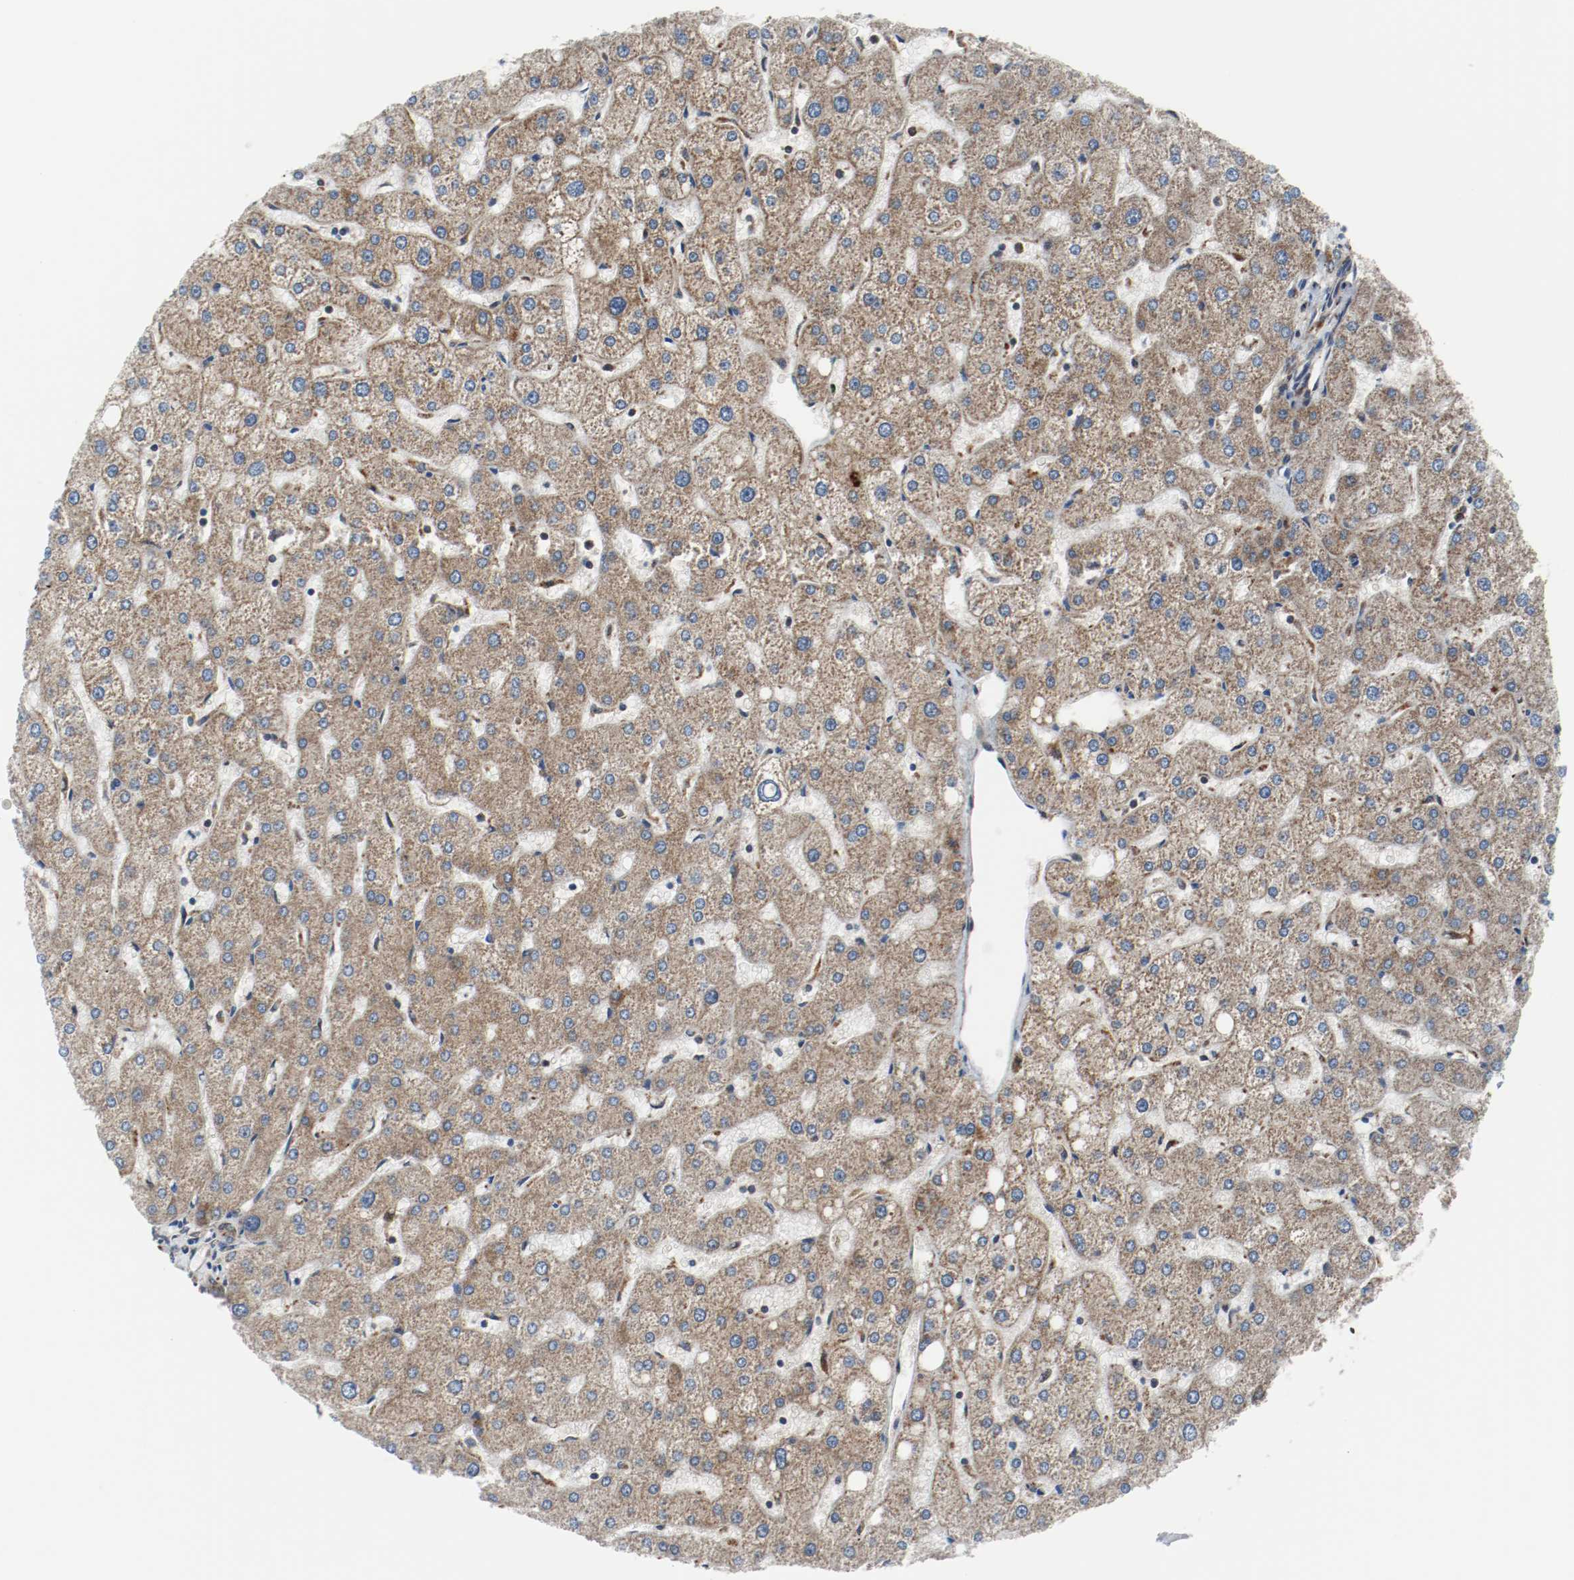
{"staining": {"intensity": "weak", "quantity": ">75%", "location": "cytoplasmic/membranous"}, "tissue": "liver", "cell_type": "Cholangiocytes", "image_type": "normal", "snomed": [{"axis": "morphology", "description": "Normal tissue, NOS"}, {"axis": "topography", "description": "Liver"}], "caption": "Immunohistochemistry (DAB (3,3'-diaminobenzidine)) staining of unremarkable liver shows weak cytoplasmic/membranous protein positivity in approximately >75% of cholangiocytes.", "gene": "TXNRD1", "patient": {"sex": "male", "age": 67}}